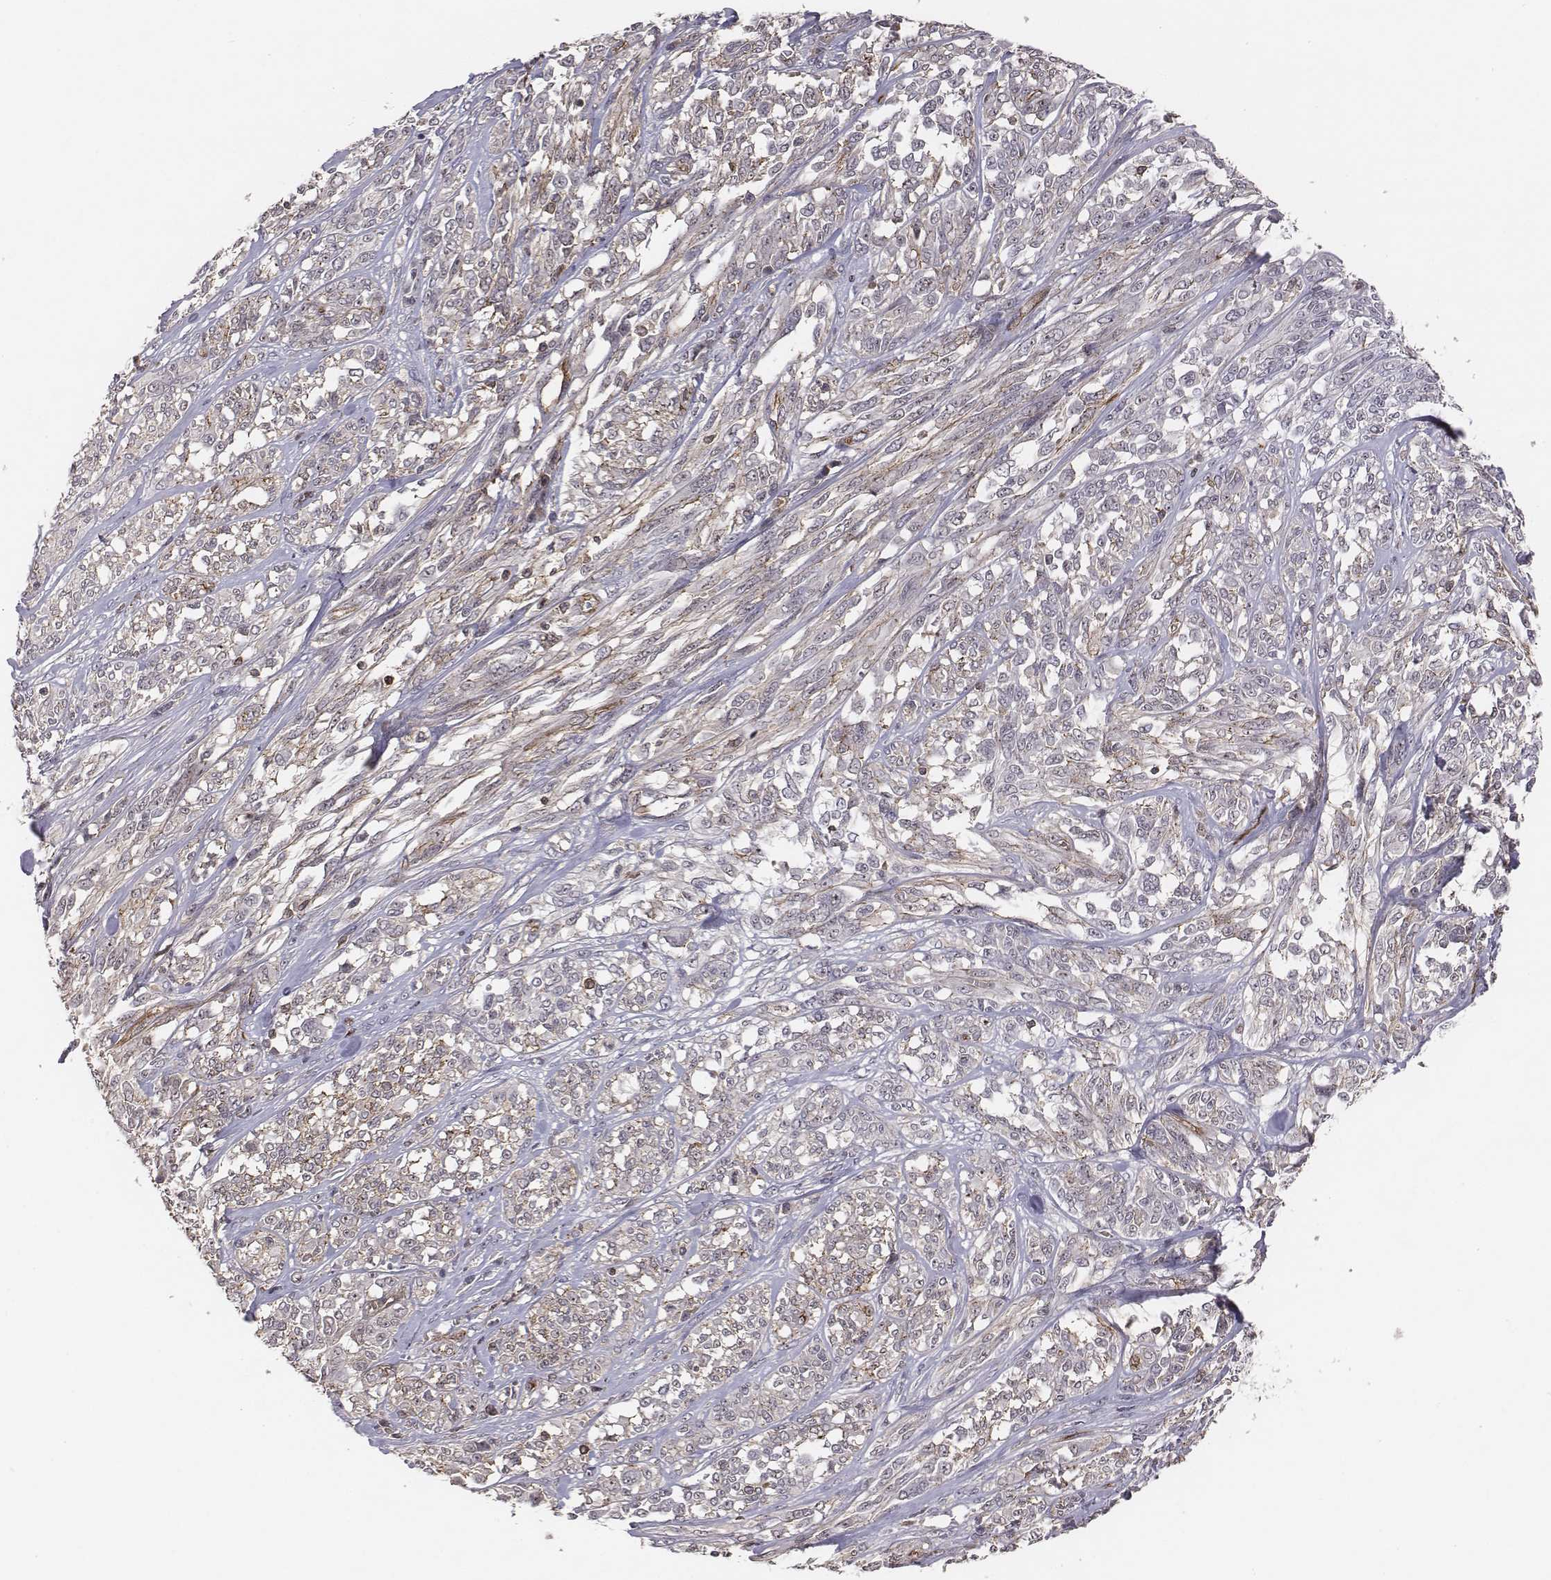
{"staining": {"intensity": "negative", "quantity": "none", "location": "none"}, "tissue": "melanoma", "cell_type": "Tumor cells", "image_type": "cancer", "snomed": [{"axis": "morphology", "description": "Malignant melanoma, NOS"}, {"axis": "topography", "description": "Skin"}], "caption": "High magnification brightfield microscopy of melanoma stained with DAB (3,3'-diaminobenzidine) (brown) and counterstained with hematoxylin (blue): tumor cells show no significant staining.", "gene": "PTPRG", "patient": {"sex": "female", "age": 91}}